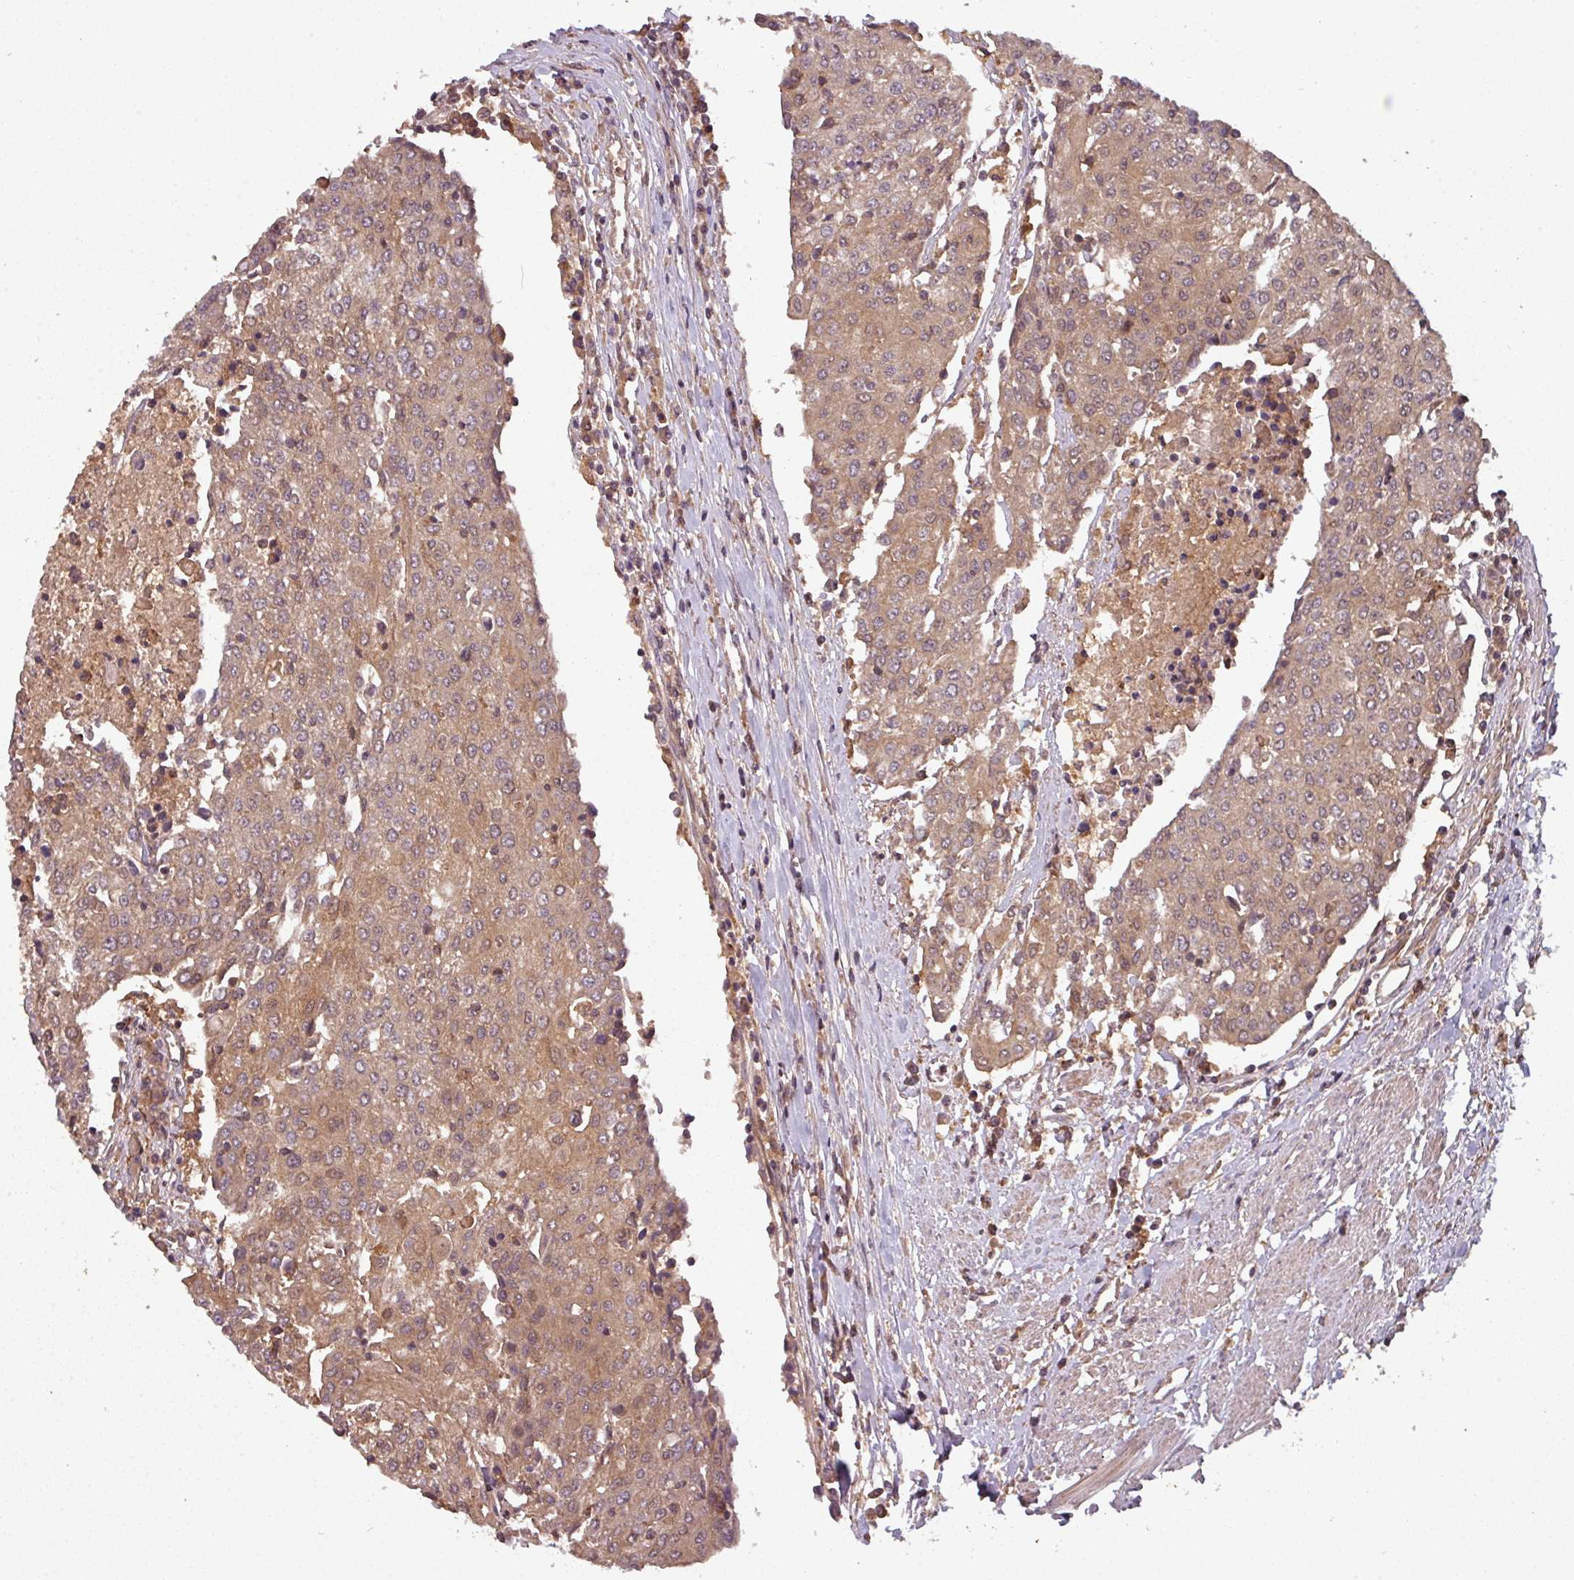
{"staining": {"intensity": "moderate", "quantity": ">75%", "location": "cytoplasmic/membranous"}, "tissue": "urothelial cancer", "cell_type": "Tumor cells", "image_type": "cancer", "snomed": [{"axis": "morphology", "description": "Urothelial carcinoma, High grade"}, {"axis": "topography", "description": "Urinary bladder"}], "caption": "Immunohistochemical staining of human urothelial cancer reveals medium levels of moderate cytoplasmic/membranous protein positivity in about >75% of tumor cells. (DAB = brown stain, brightfield microscopy at high magnification).", "gene": "GSKIP", "patient": {"sex": "female", "age": 85}}